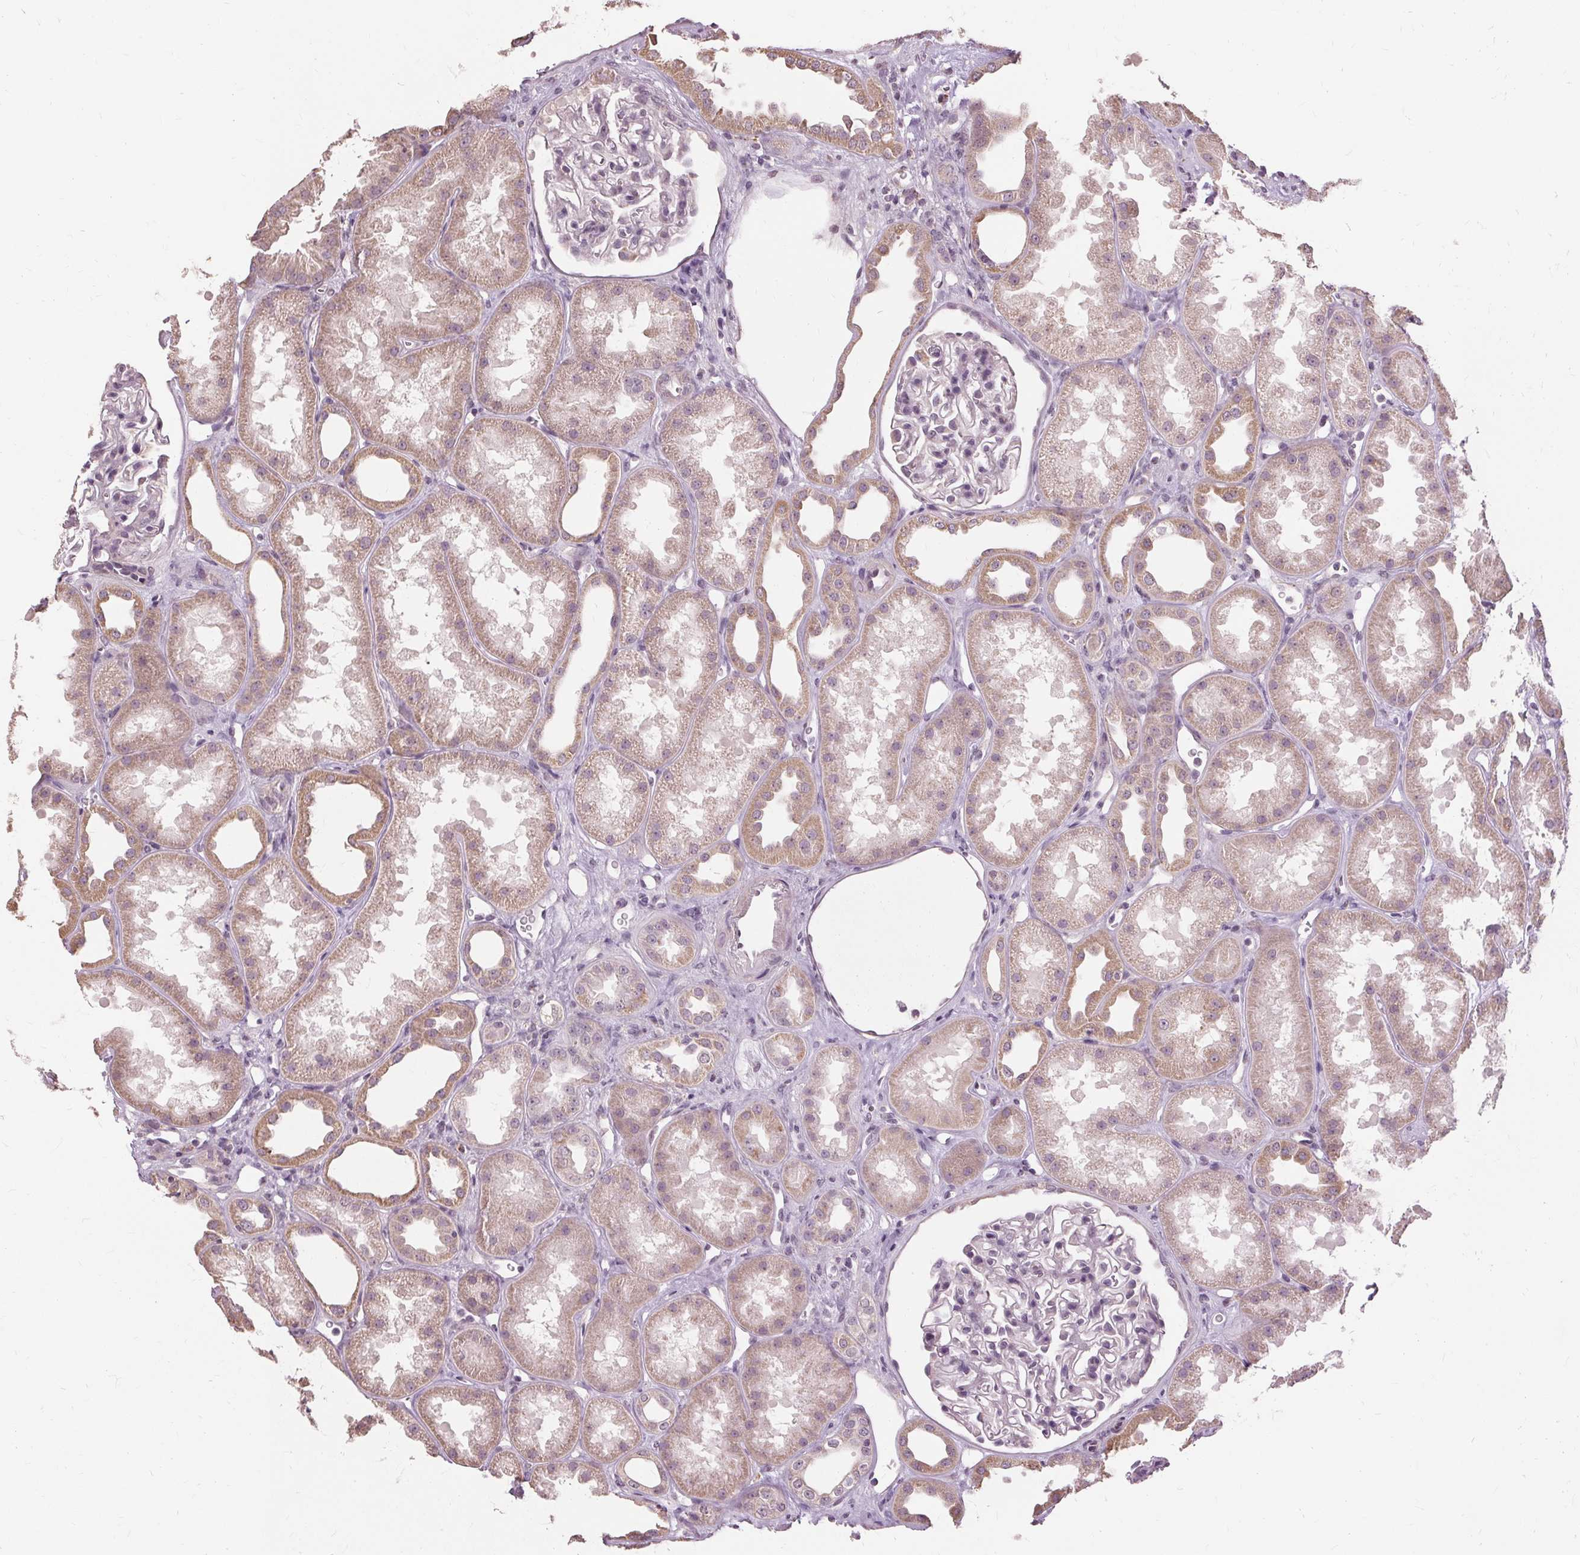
{"staining": {"intensity": "negative", "quantity": "none", "location": "none"}, "tissue": "kidney", "cell_type": "Cells in glomeruli", "image_type": "normal", "snomed": [{"axis": "morphology", "description": "Normal tissue, NOS"}, {"axis": "topography", "description": "Kidney"}], "caption": "Immunohistochemistry (IHC) photomicrograph of normal kidney: kidney stained with DAB (3,3'-diaminobenzidine) demonstrates no significant protein staining in cells in glomeruli. Nuclei are stained in blue.", "gene": "SIGLEC6", "patient": {"sex": "male", "age": 61}}